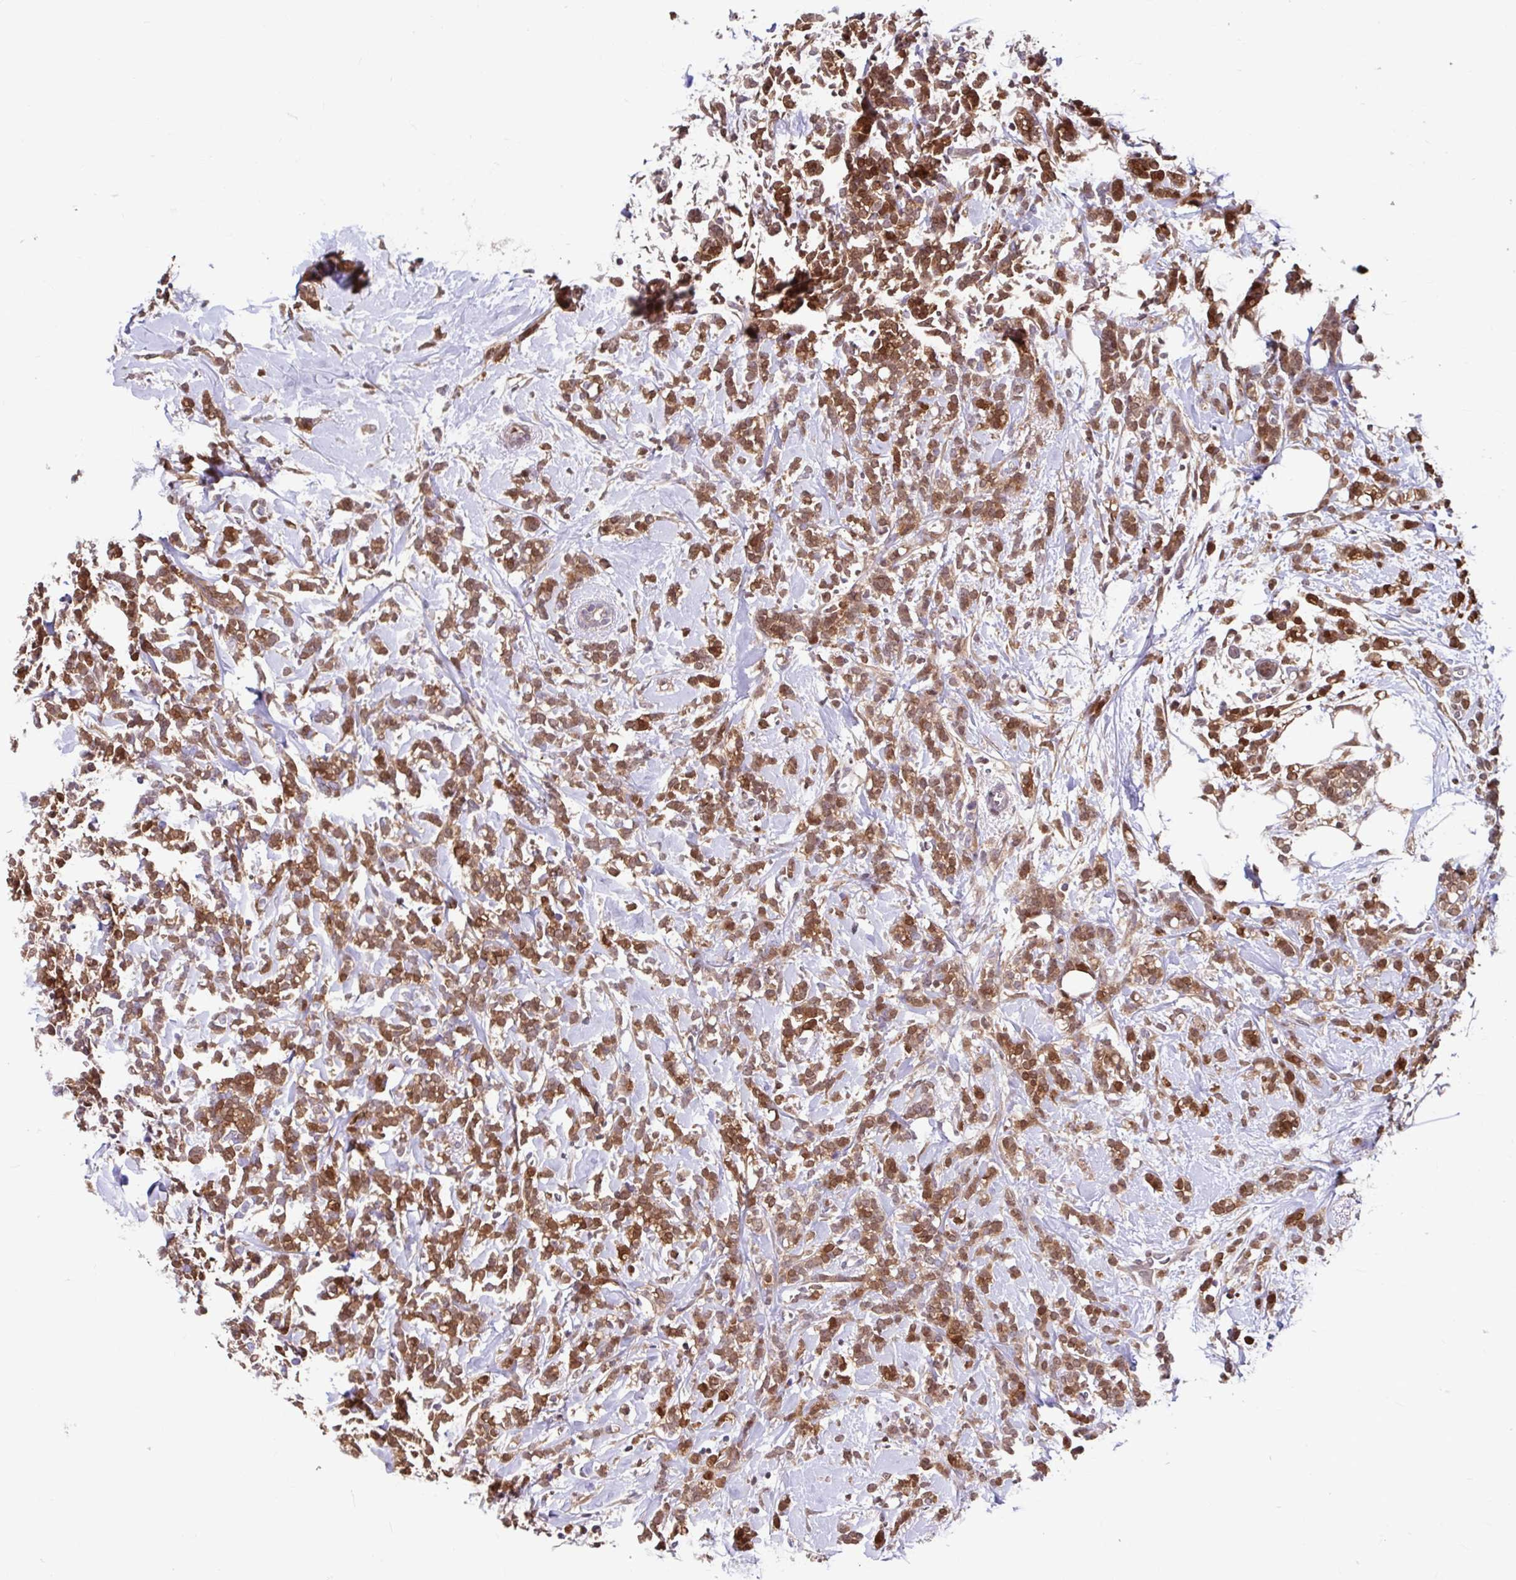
{"staining": {"intensity": "moderate", "quantity": ">75%", "location": "cytoplasmic/membranous,nuclear"}, "tissue": "breast cancer", "cell_type": "Tumor cells", "image_type": "cancer", "snomed": [{"axis": "morphology", "description": "Lobular carcinoma"}, {"axis": "topography", "description": "Breast"}], "caption": "Immunohistochemical staining of breast cancer (lobular carcinoma) shows medium levels of moderate cytoplasmic/membranous and nuclear protein positivity in about >75% of tumor cells.", "gene": "BLVRA", "patient": {"sex": "female", "age": 59}}